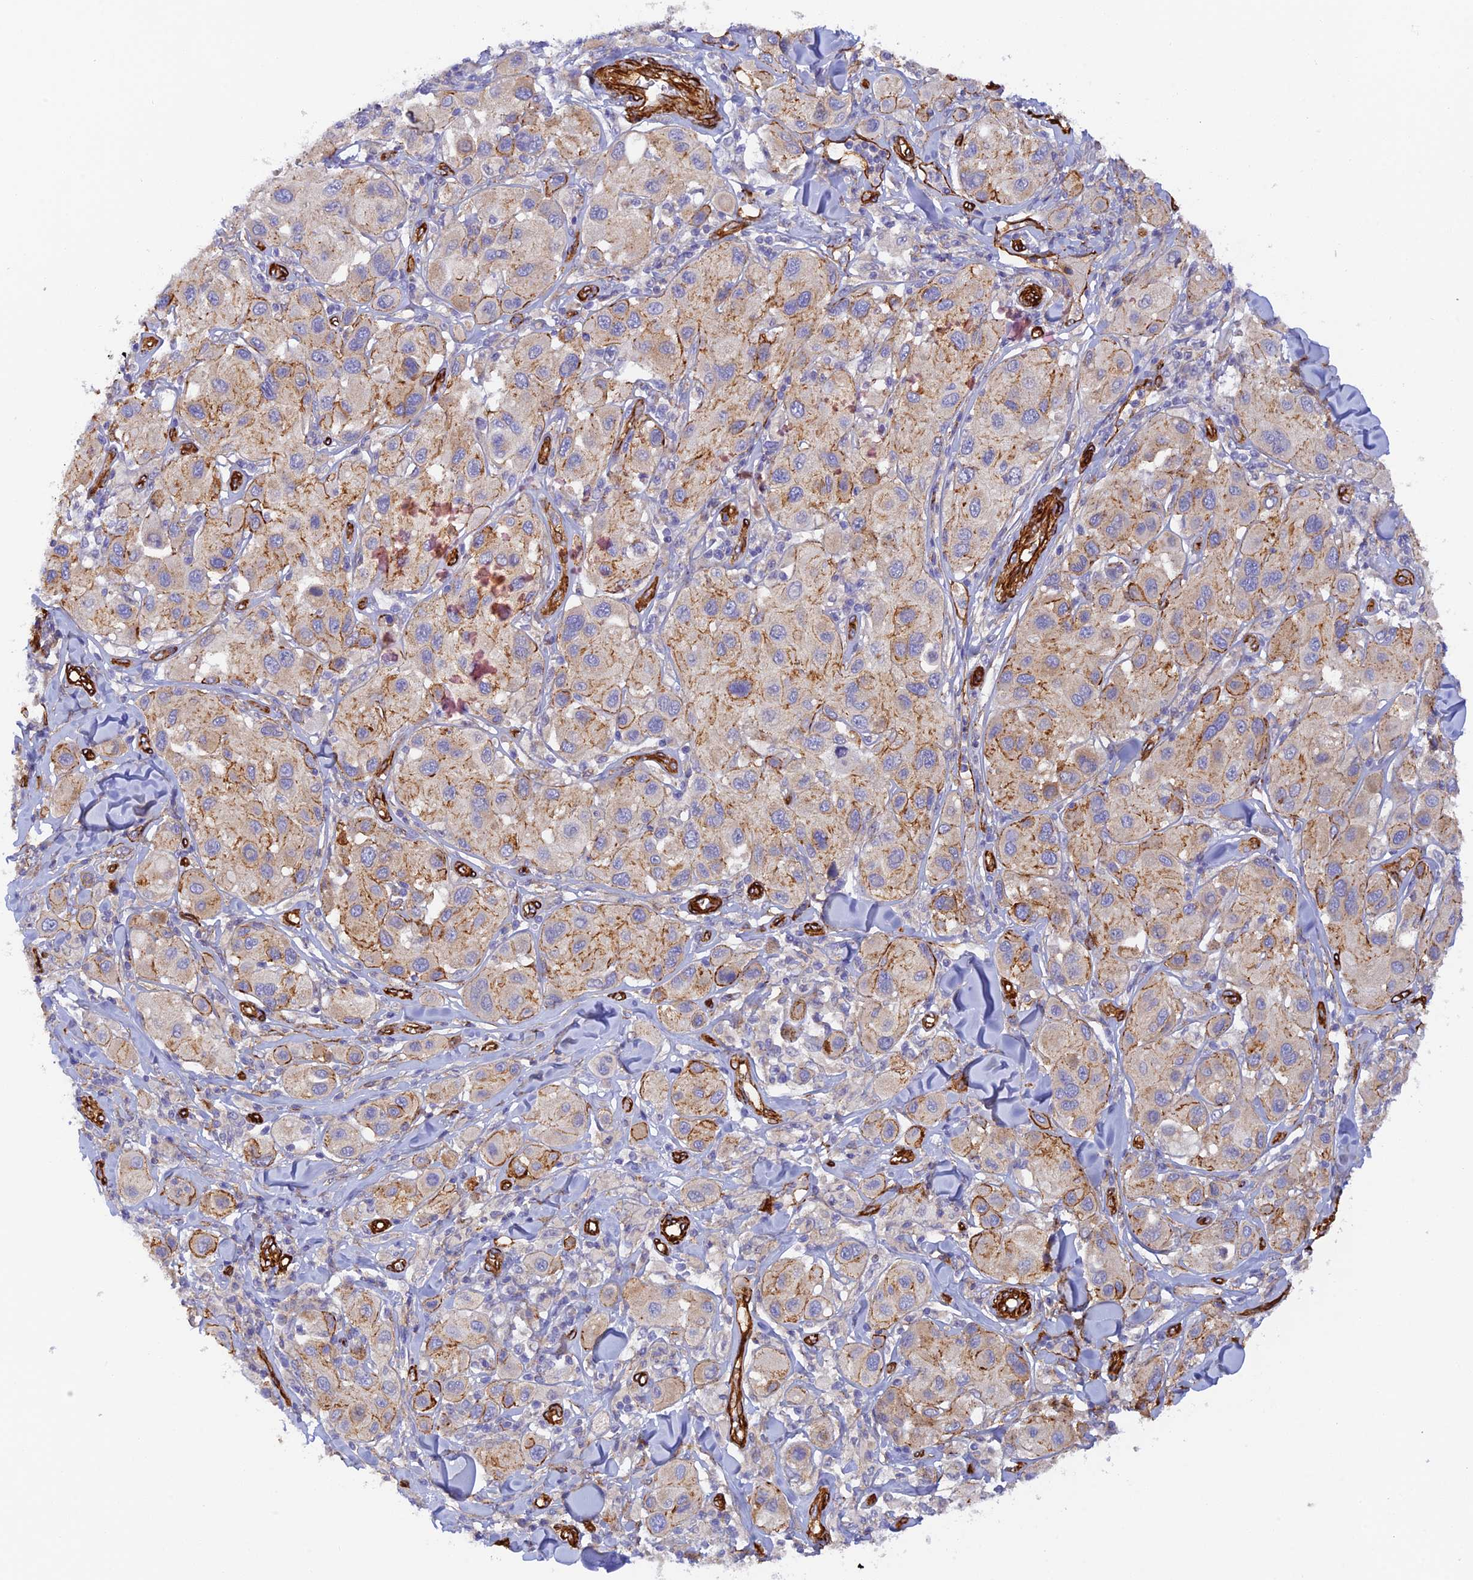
{"staining": {"intensity": "moderate", "quantity": "<25%", "location": "cytoplasmic/membranous"}, "tissue": "melanoma", "cell_type": "Tumor cells", "image_type": "cancer", "snomed": [{"axis": "morphology", "description": "Malignant melanoma, Metastatic site"}, {"axis": "topography", "description": "Skin"}], "caption": "This micrograph demonstrates immunohistochemistry staining of melanoma, with low moderate cytoplasmic/membranous staining in approximately <25% of tumor cells.", "gene": "MYO9A", "patient": {"sex": "male", "age": 41}}